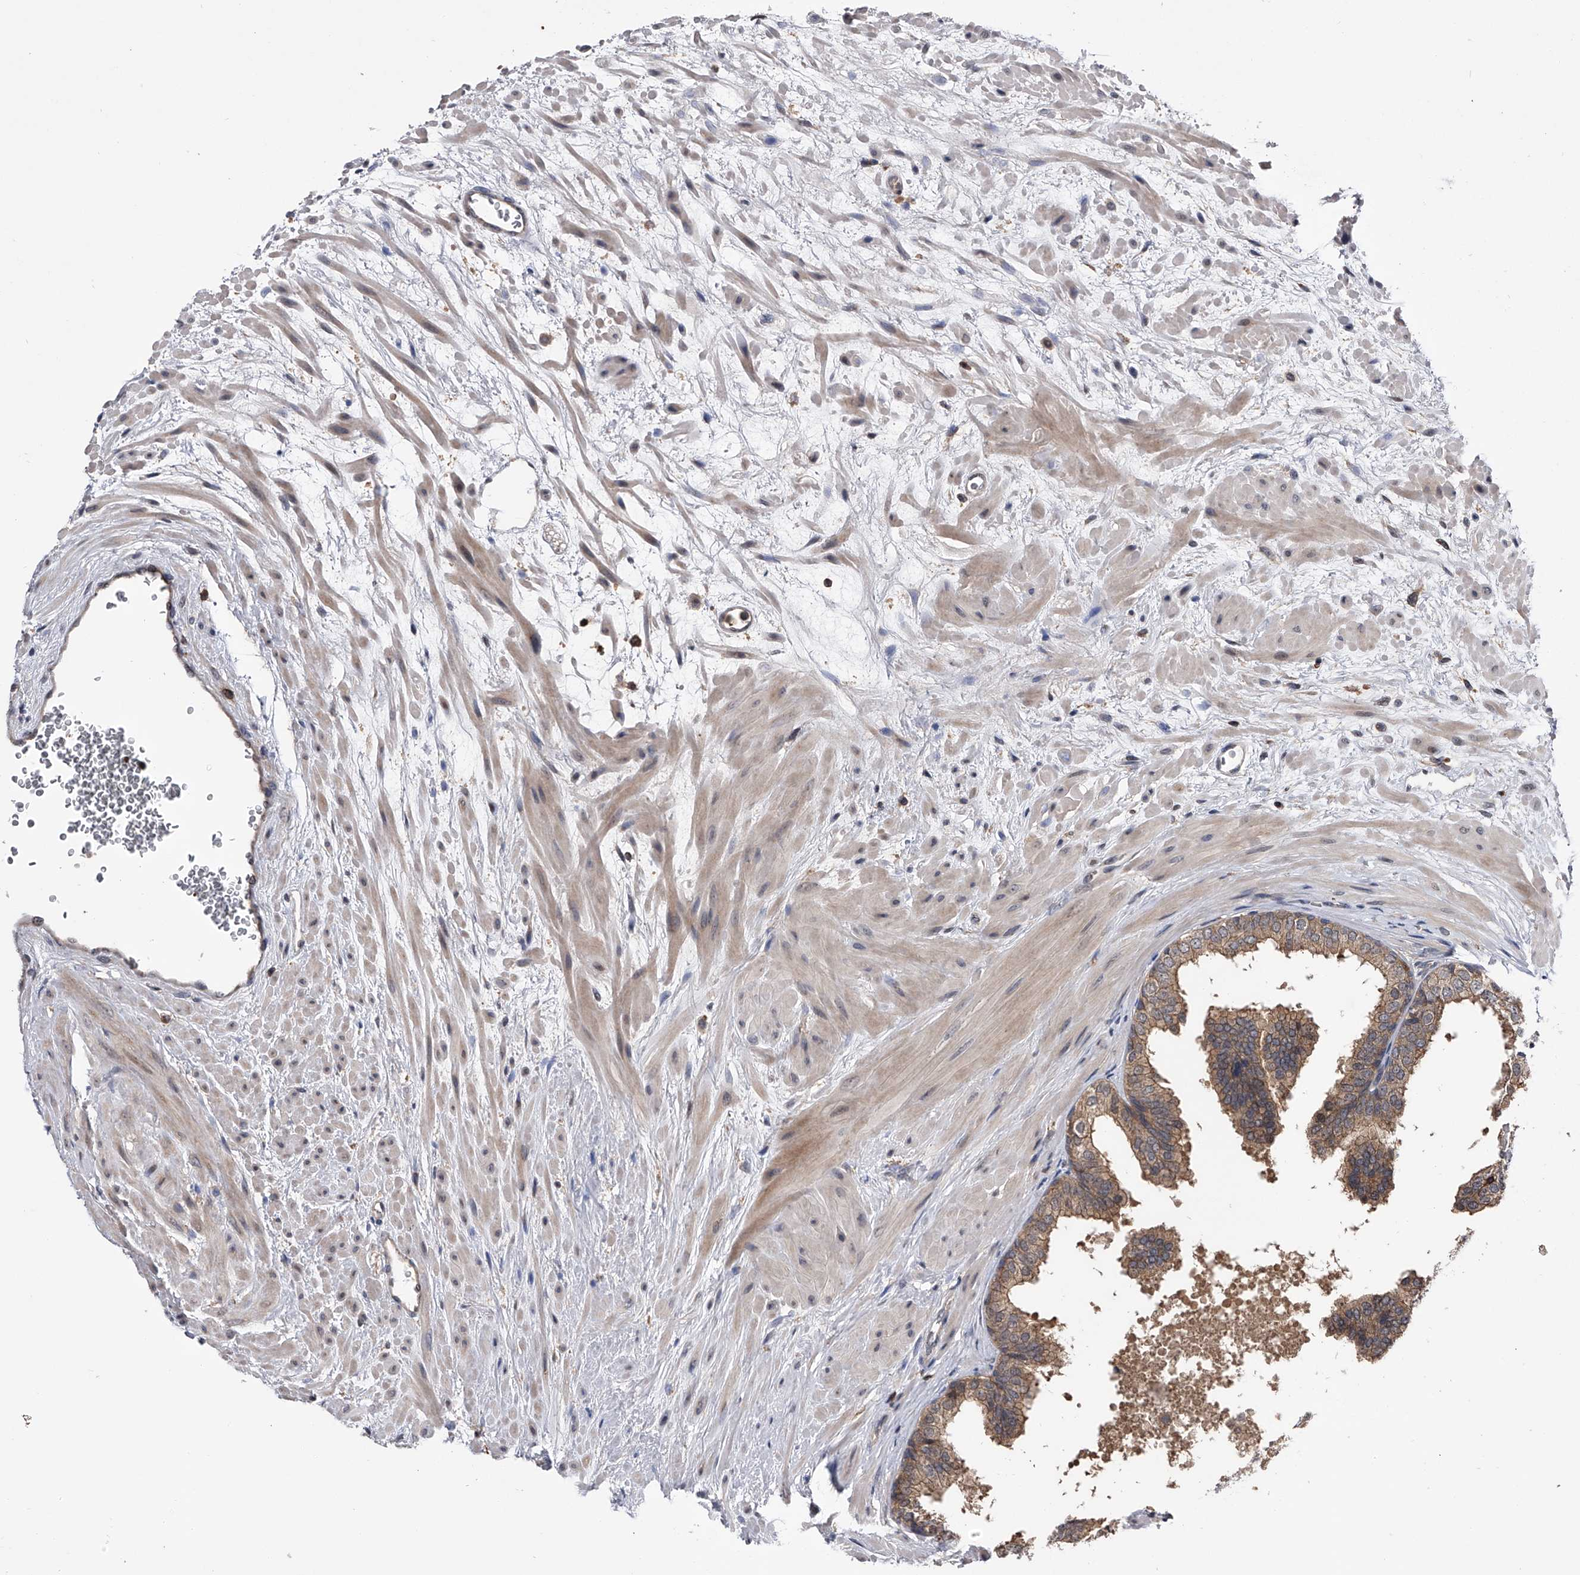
{"staining": {"intensity": "moderate", "quantity": "25%-75%", "location": "cytoplasmic/membranous"}, "tissue": "prostate", "cell_type": "Glandular cells", "image_type": "normal", "snomed": [{"axis": "morphology", "description": "Normal tissue, NOS"}, {"axis": "topography", "description": "Prostate"}], "caption": "Protein expression analysis of benign human prostate reveals moderate cytoplasmic/membranous staining in approximately 25%-75% of glandular cells.", "gene": "PAN3", "patient": {"sex": "male", "age": 48}}